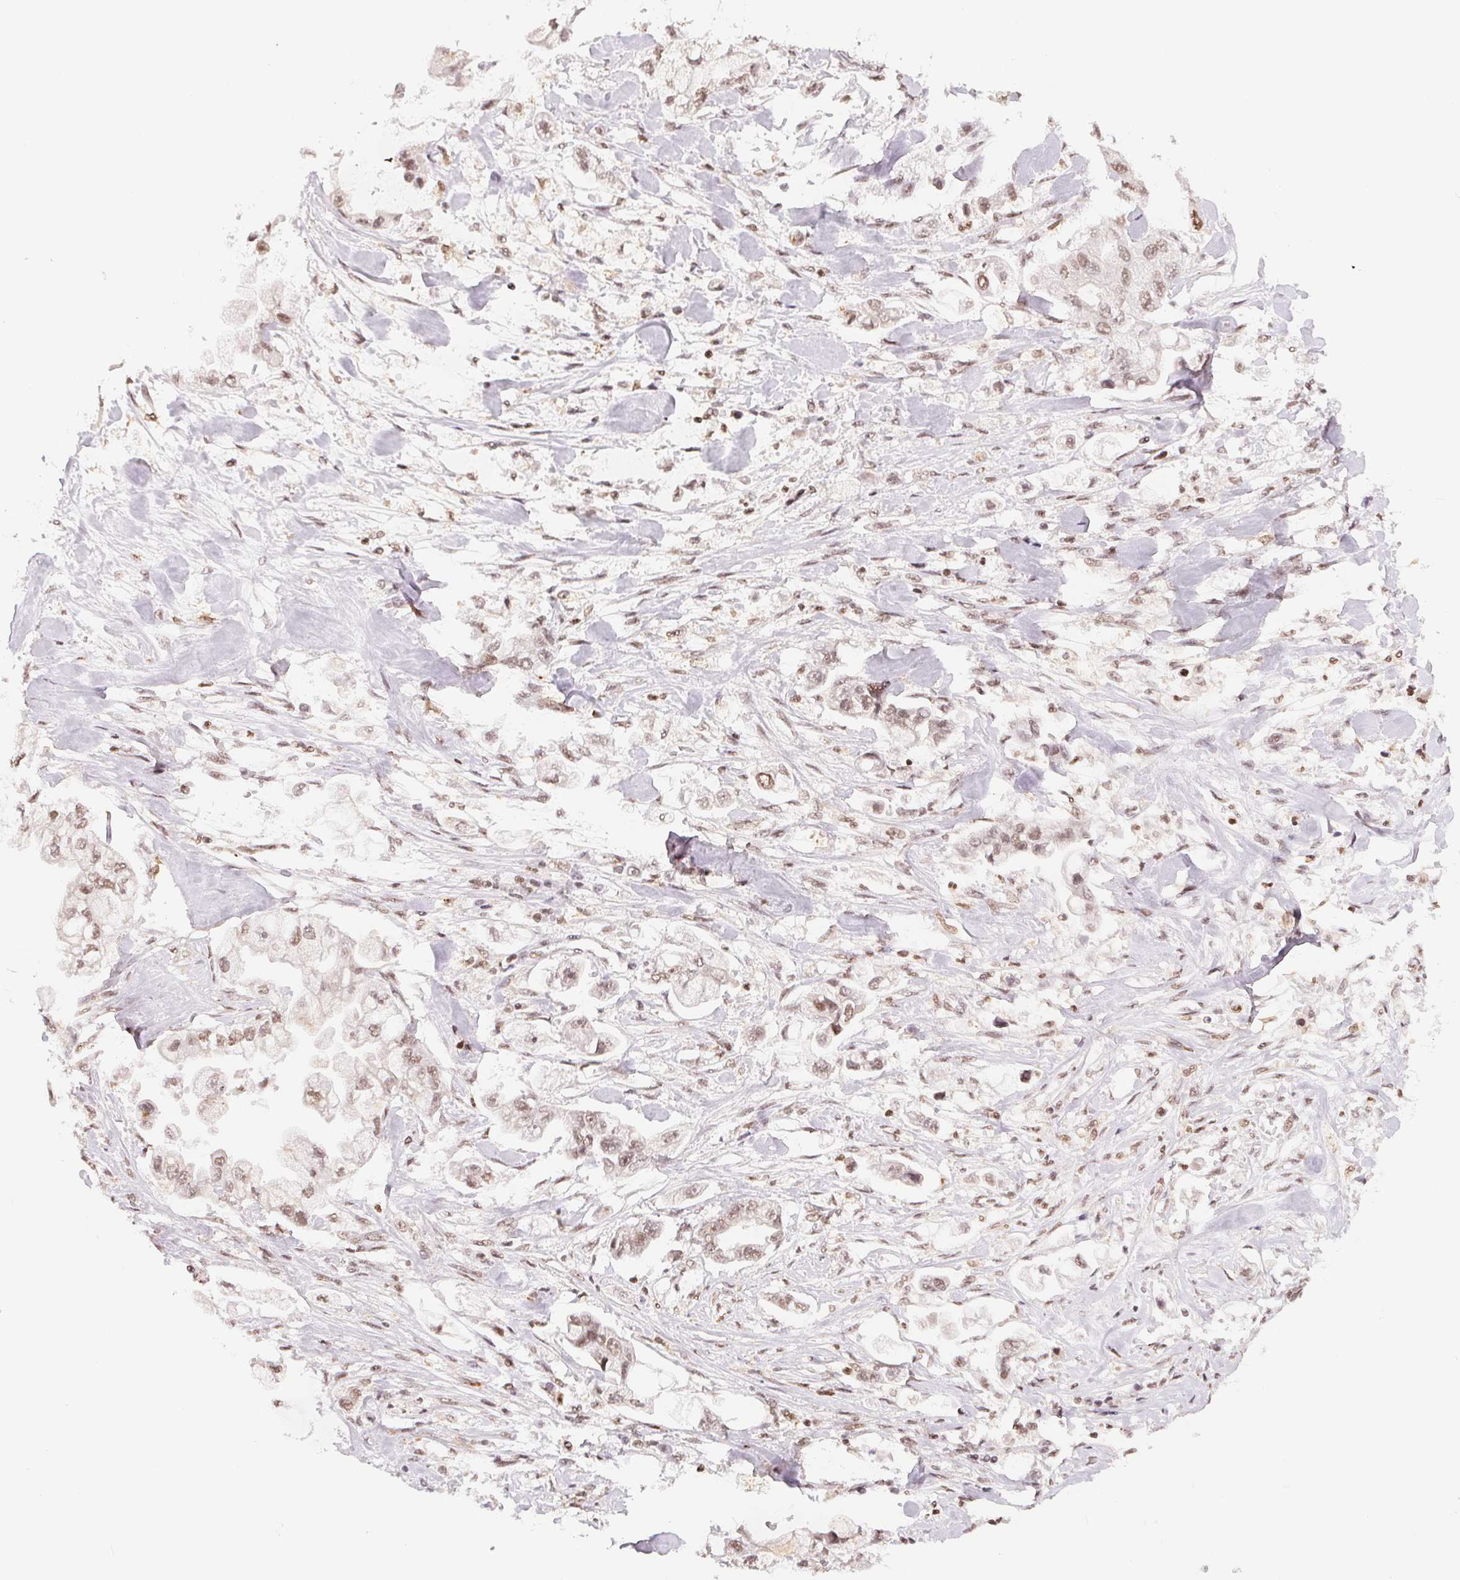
{"staining": {"intensity": "moderate", "quantity": ">75%", "location": "nuclear"}, "tissue": "stomach cancer", "cell_type": "Tumor cells", "image_type": "cancer", "snomed": [{"axis": "morphology", "description": "Adenocarcinoma, NOS"}, {"axis": "topography", "description": "Stomach"}], "caption": "Moderate nuclear positivity for a protein is present in approximately >75% of tumor cells of stomach adenocarcinoma using immunohistochemistry.", "gene": "NFE2L1", "patient": {"sex": "male", "age": 62}}